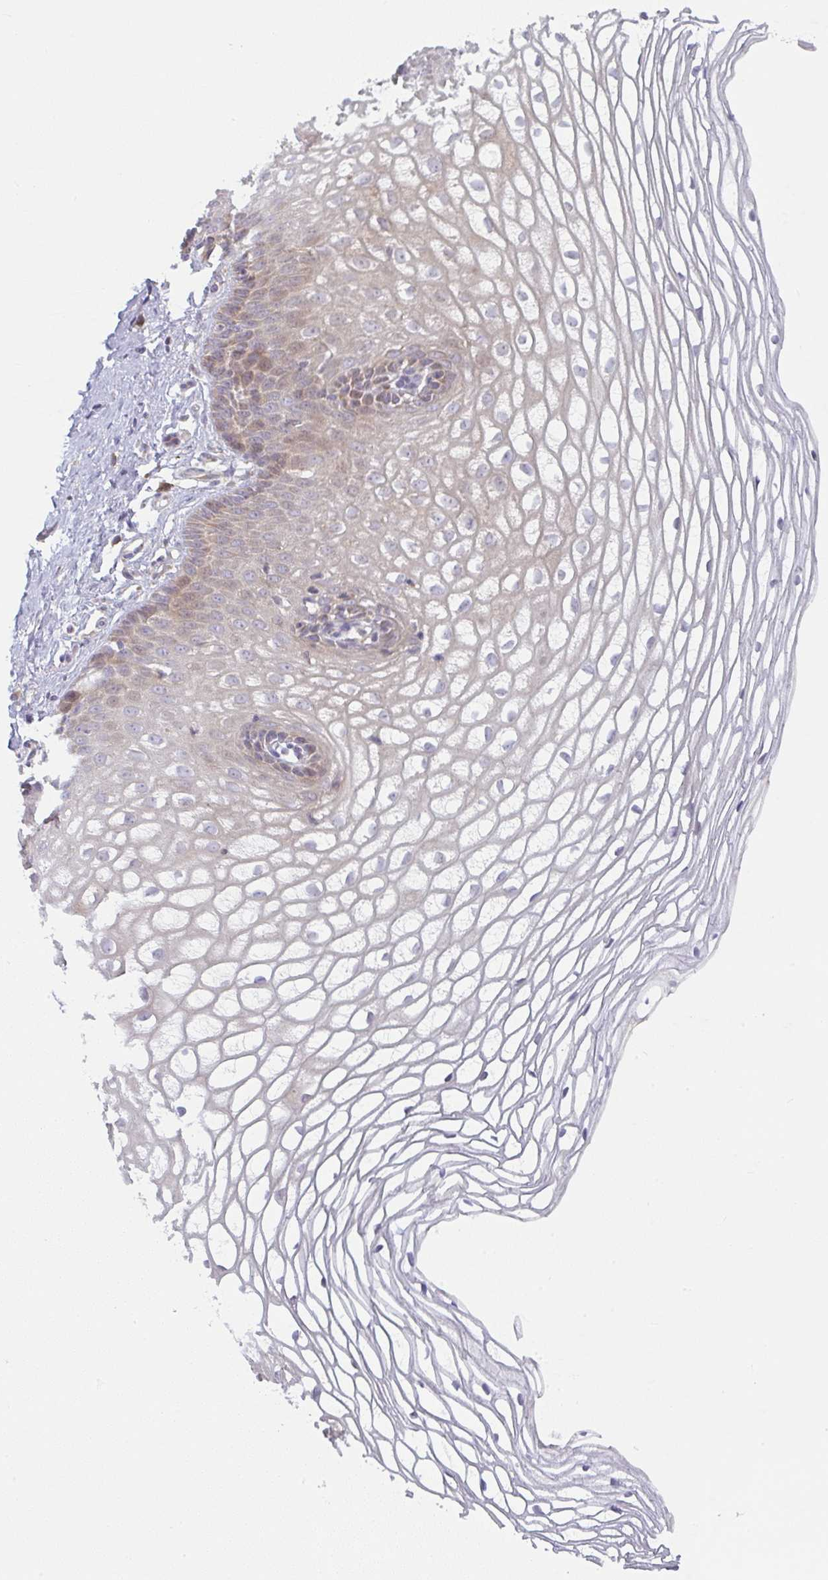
{"staining": {"intensity": "moderate", "quantity": ">75%", "location": "cytoplasmic/membranous"}, "tissue": "cervix", "cell_type": "Glandular cells", "image_type": "normal", "snomed": [{"axis": "morphology", "description": "Normal tissue, NOS"}, {"axis": "topography", "description": "Cervix"}], "caption": "DAB immunohistochemical staining of unremarkable human cervix demonstrates moderate cytoplasmic/membranous protein expression in approximately >75% of glandular cells.", "gene": "MOB1A", "patient": {"sex": "female", "age": 36}}